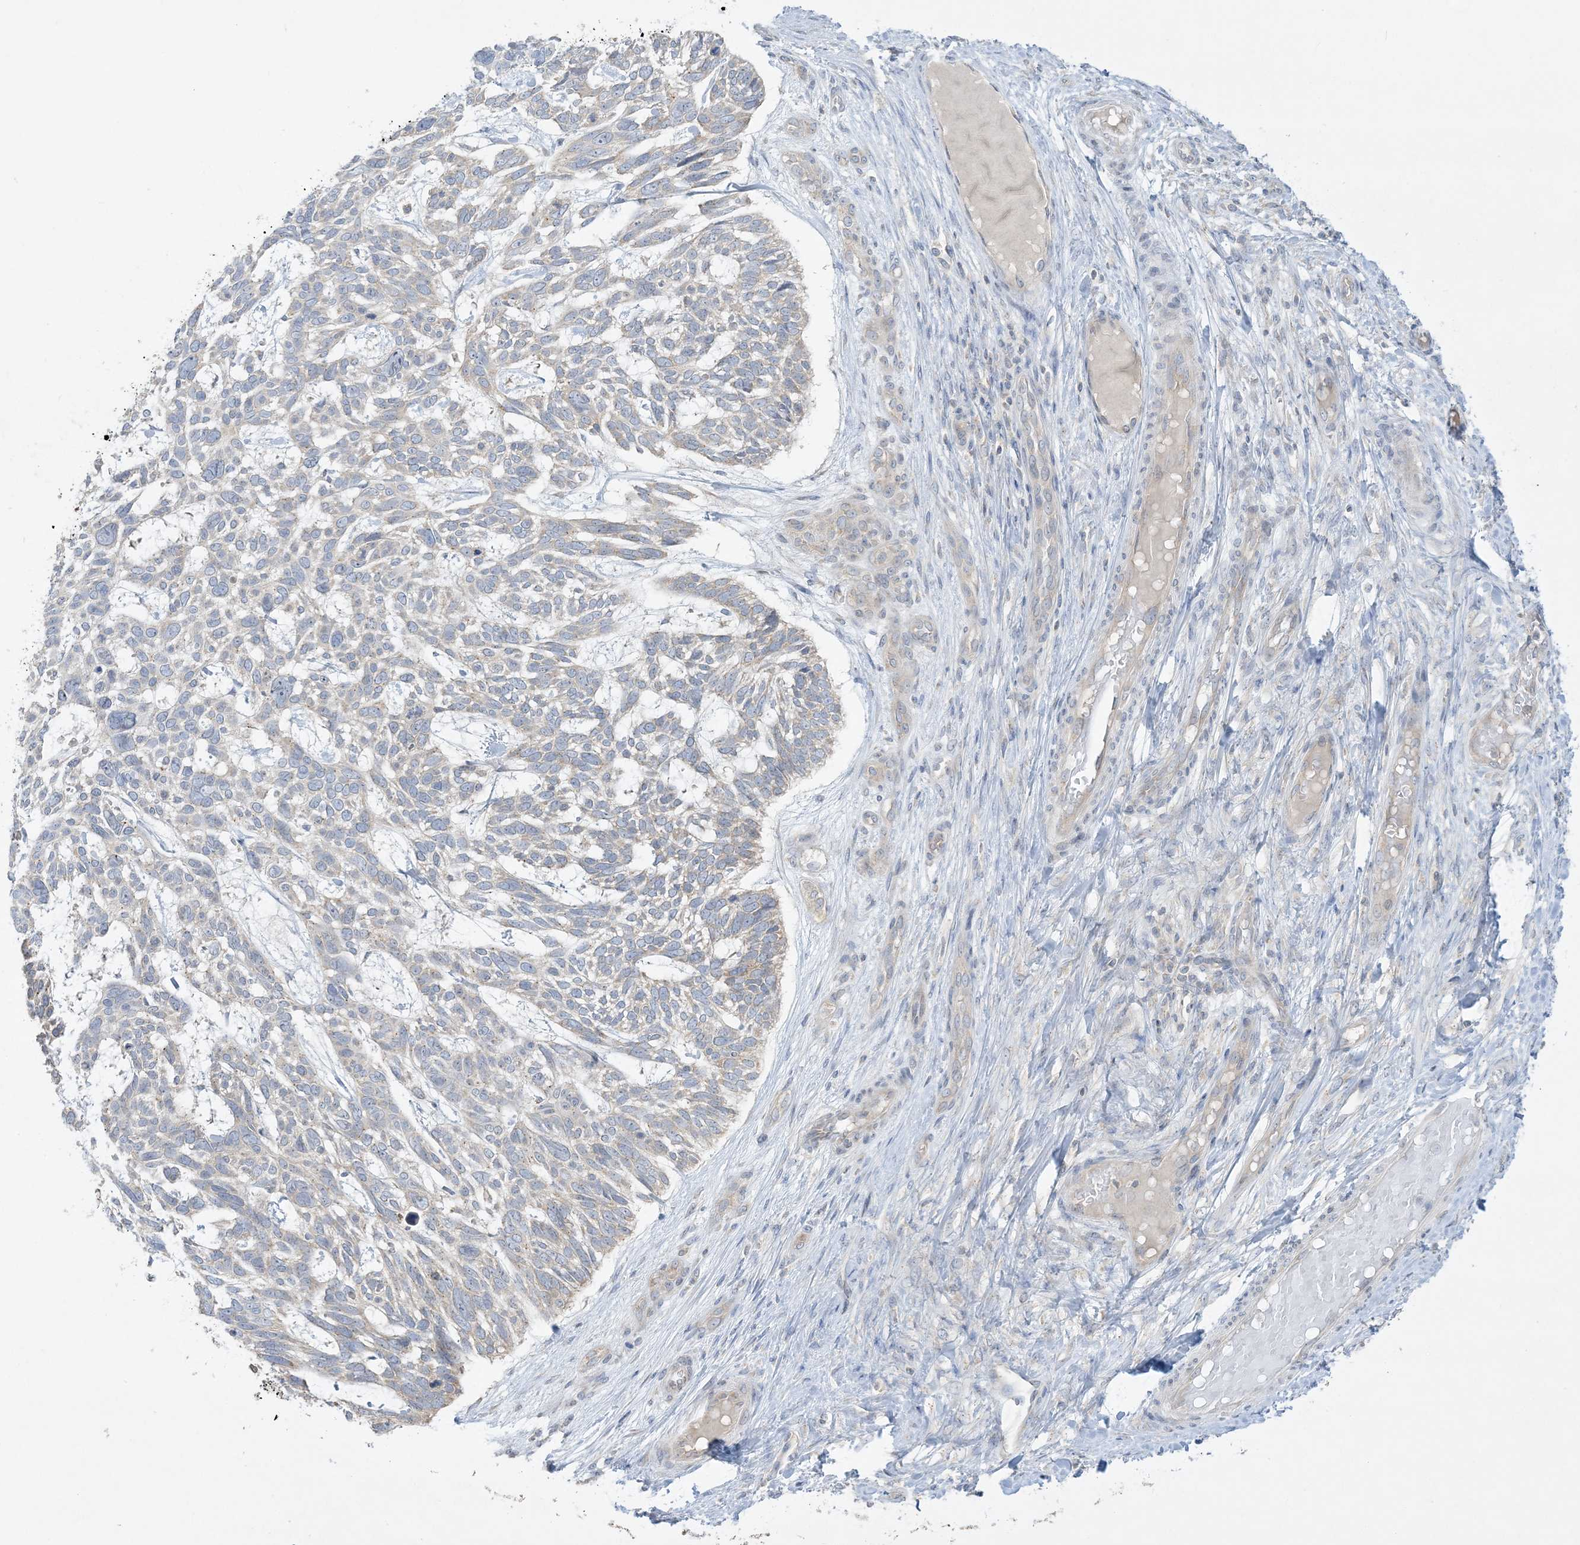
{"staining": {"intensity": "negative", "quantity": "none", "location": "none"}, "tissue": "skin cancer", "cell_type": "Tumor cells", "image_type": "cancer", "snomed": [{"axis": "morphology", "description": "Basal cell carcinoma"}, {"axis": "topography", "description": "Skin"}], "caption": "A high-resolution photomicrograph shows IHC staining of basal cell carcinoma (skin), which demonstrates no significant staining in tumor cells.", "gene": "RPP40", "patient": {"sex": "male", "age": 88}}